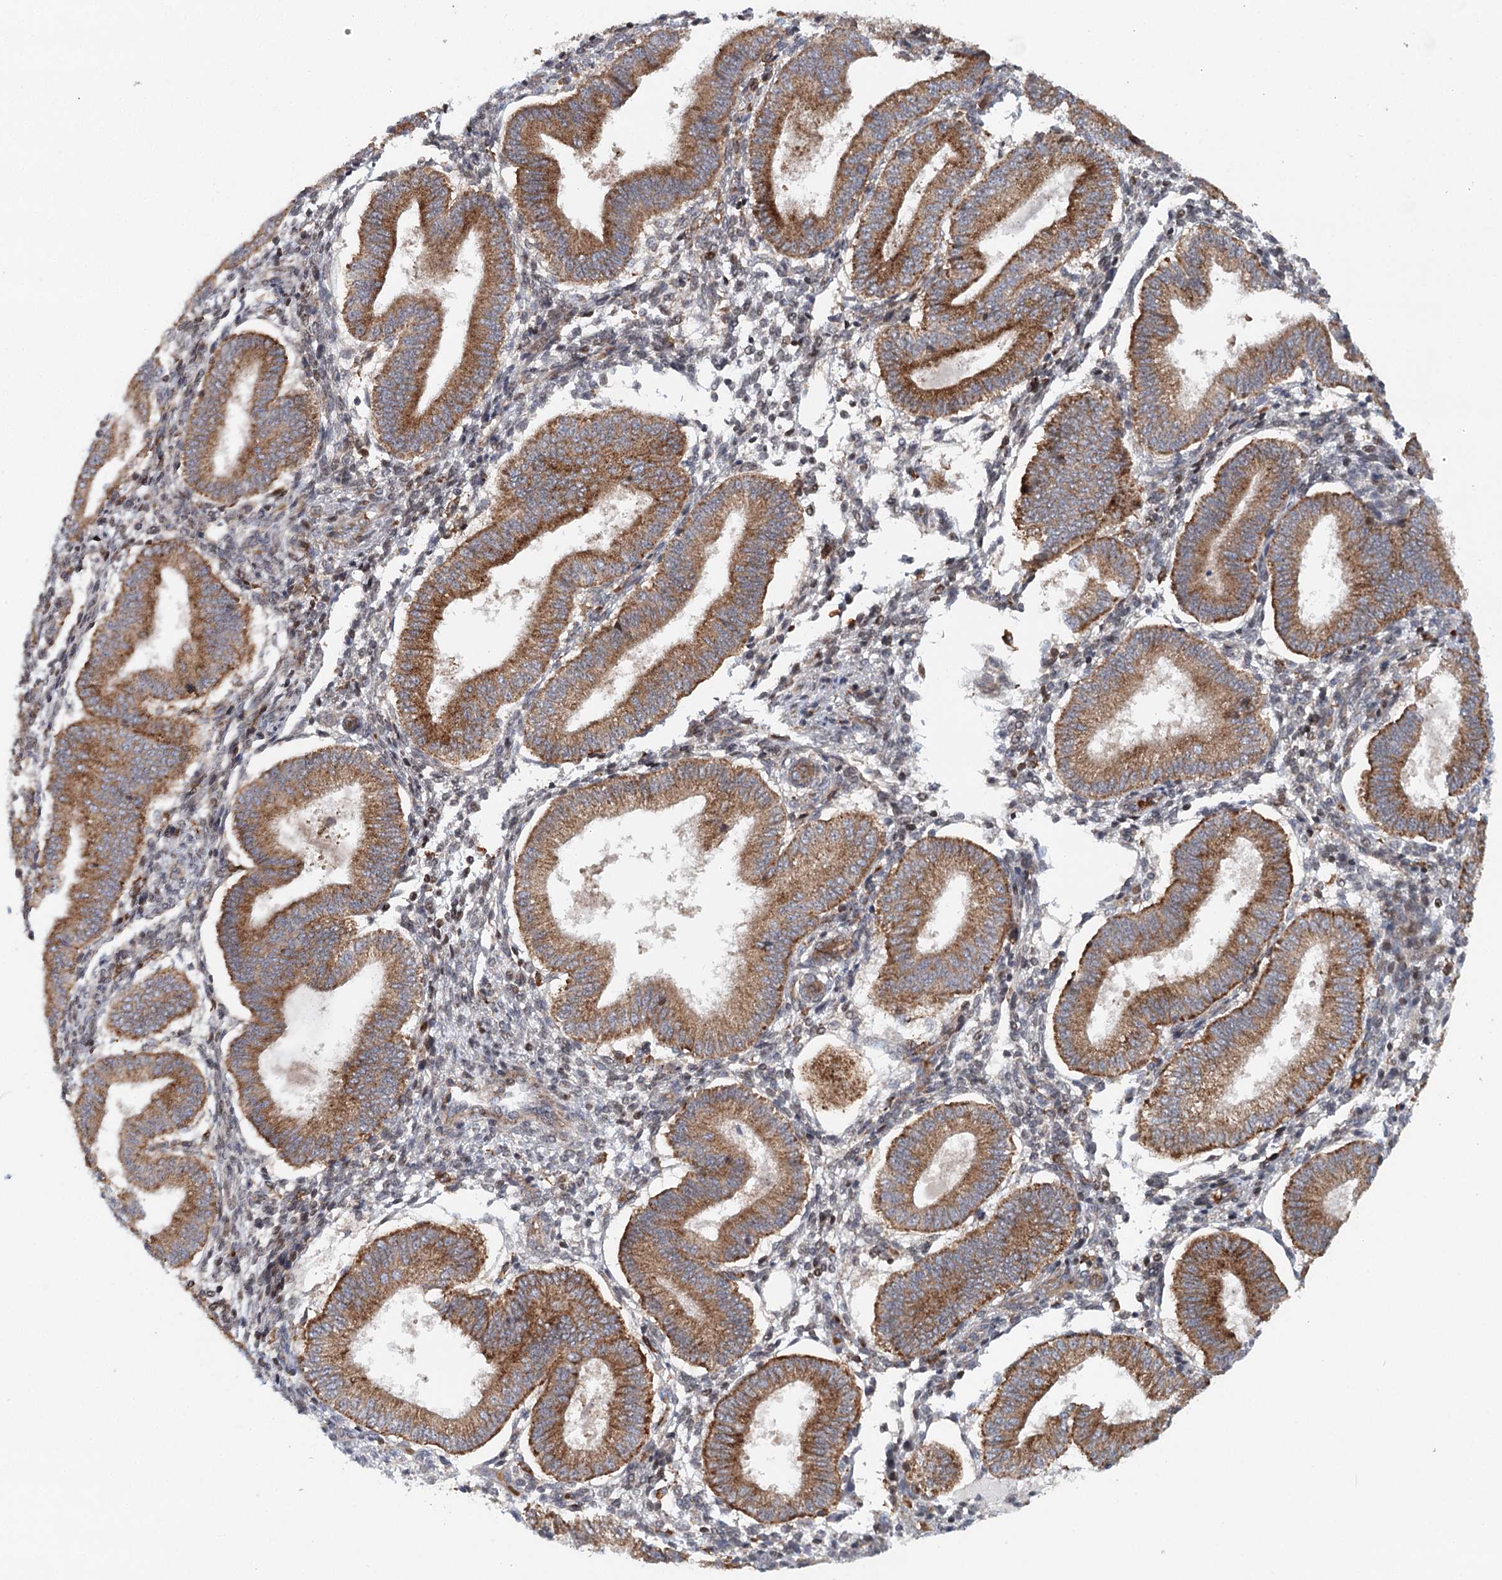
{"staining": {"intensity": "moderate", "quantity": "<25%", "location": "cytoplasmic/membranous"}, "tissue": "endometrium", "cell_type": "Cells in endometrial stroma", "image_type": "normal", "snomed": [{"axis": "morphology", "description": "Normal tissue, NOS"}, {"axis": "topography", "description": "Endometrium"}], "caption": "Protein expression analysis of normal endometrium demonstrates moderate cytoplasmic/membranous expression in about <25% of cells in endometrial stroma. (DAB IHC with brightfield microscopy, high magnification).", "gene": "RNF111", "patient": {"sex": "female", "age": 39}}